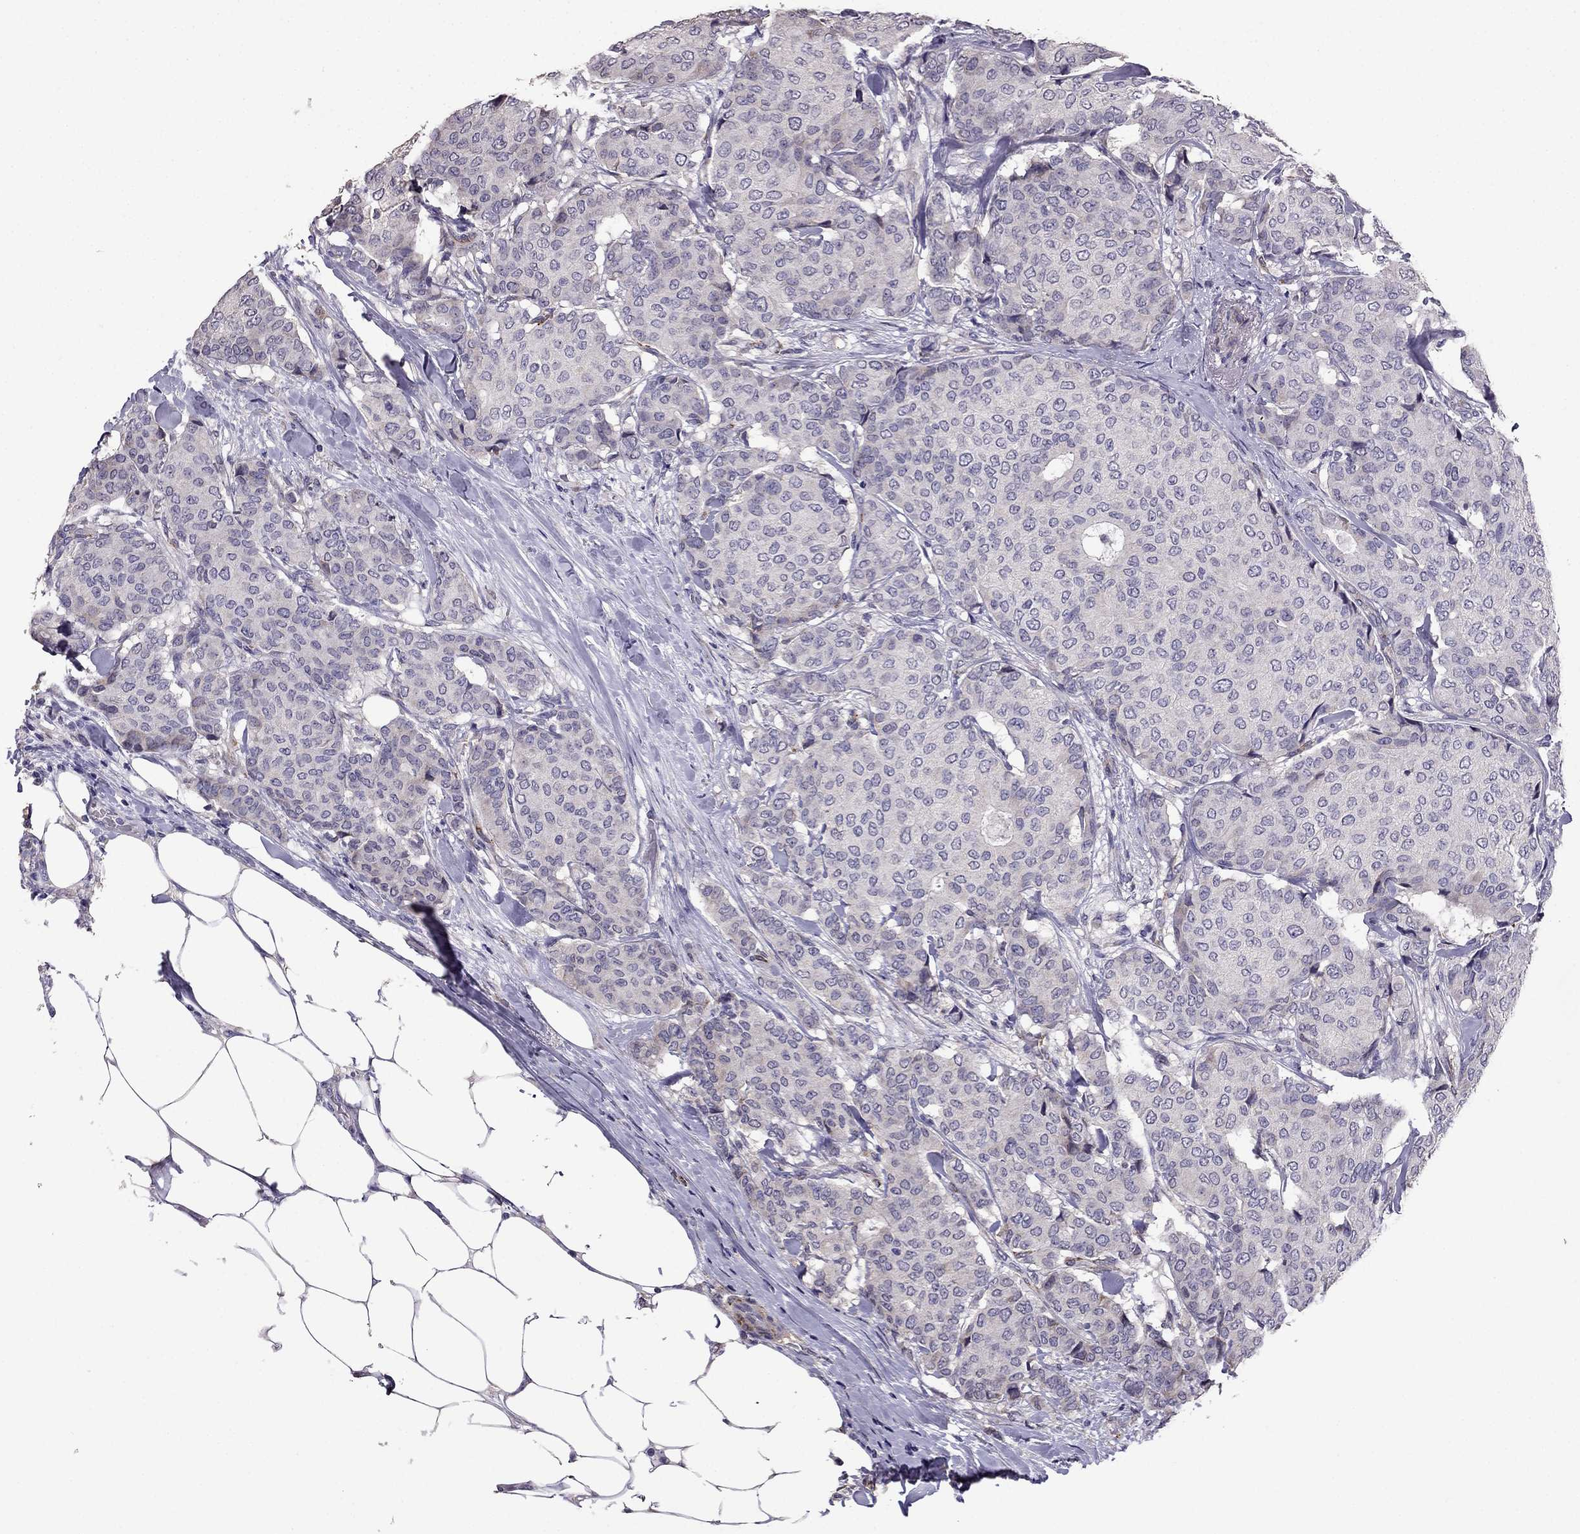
{"staining": {"intensity": "negative", "quantity": "none", "location": "none"}, "tissue": "breast cancer", "cell_type": "Tumor cells", "image_type": "cancer", "snomed": [{"axis": "morphology", "description": "Duct carcinoma"}, {"axis": "topography", "description": "Breast"}], "caption": "This is an IHC image of human breast cancer. There is no expression in tumor cells.", "gene": "CDH9", "patient": {"sex": "female", "age": 75}}